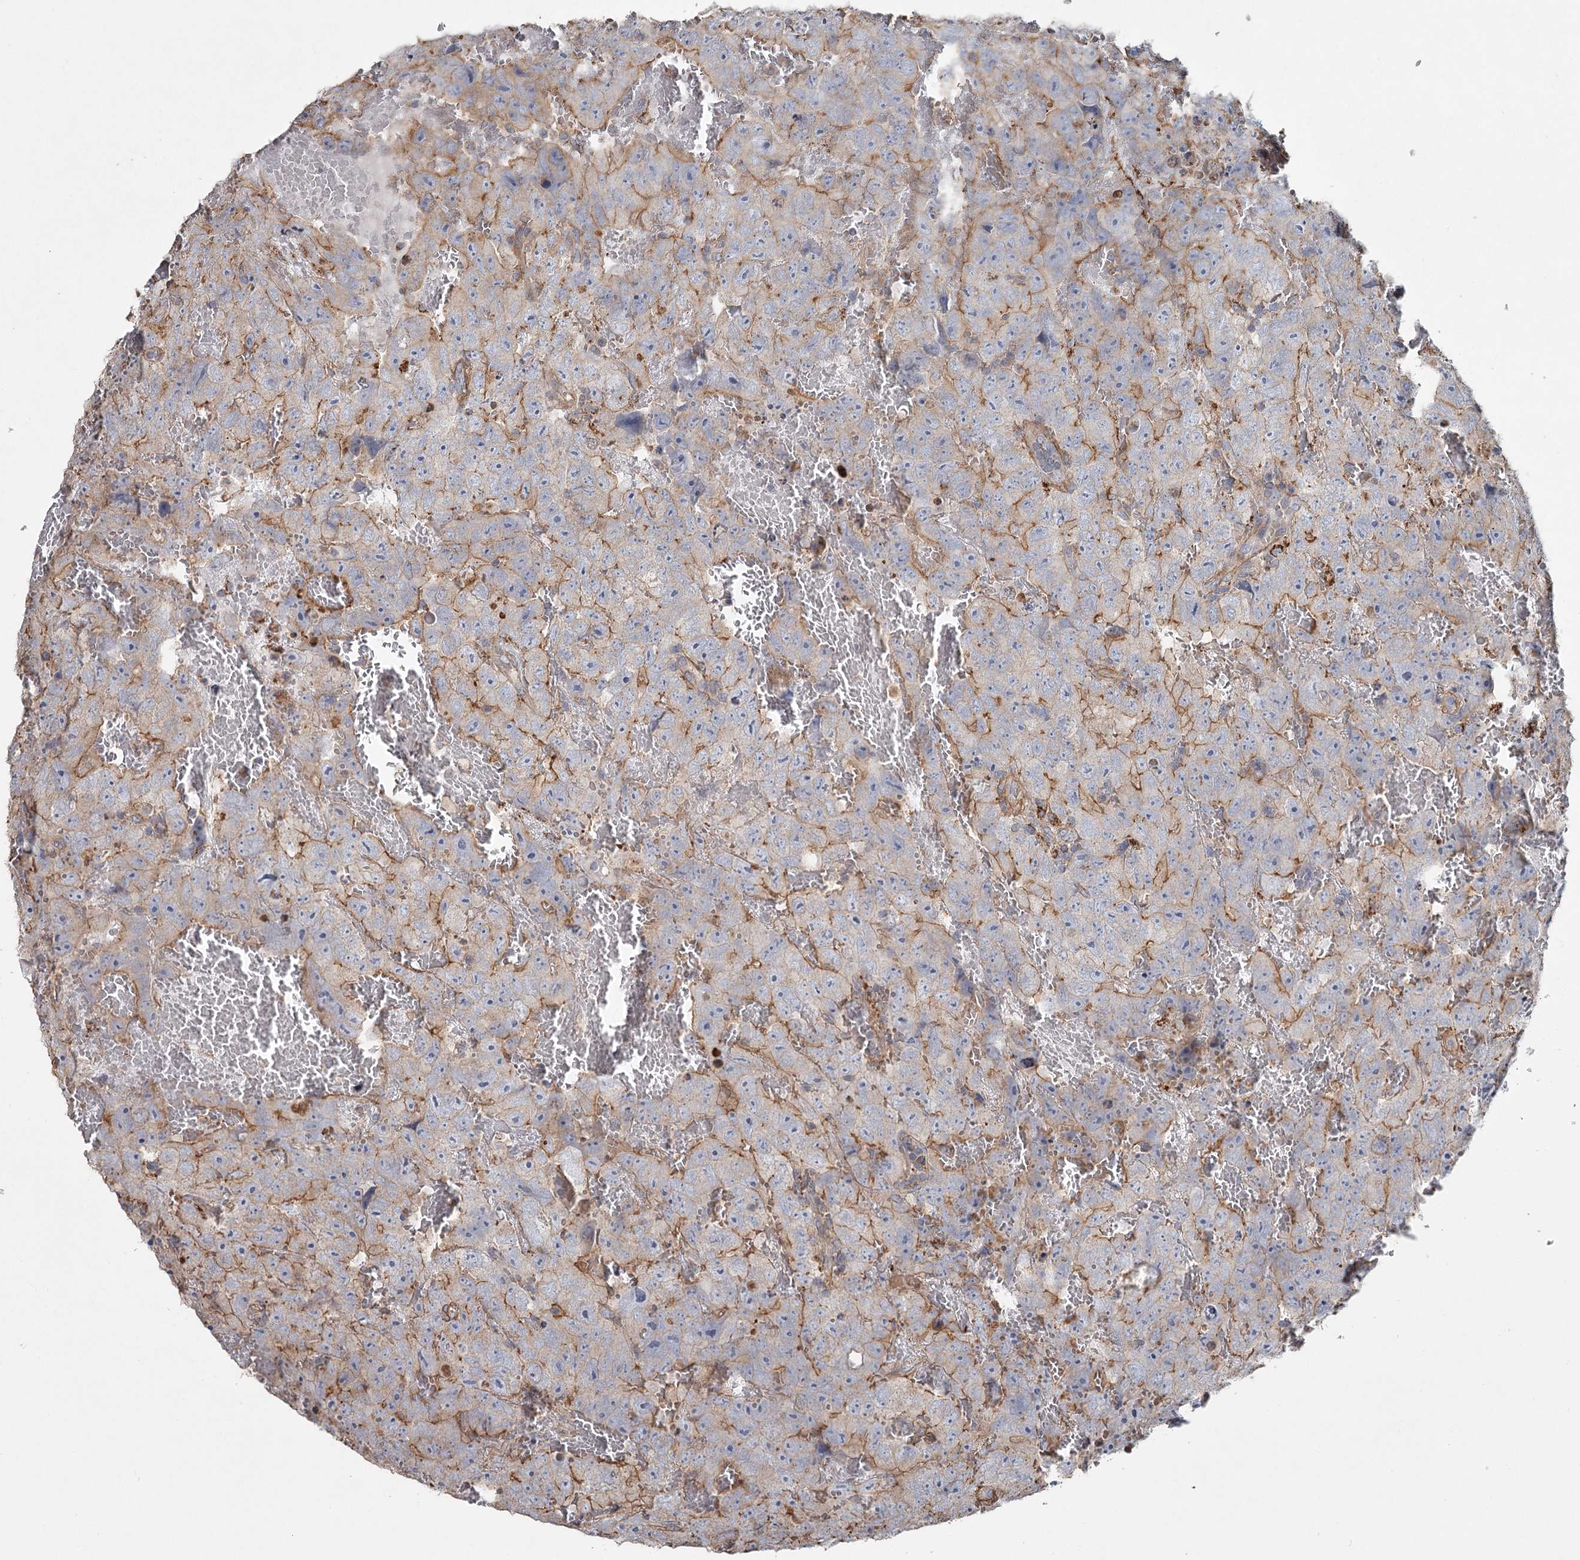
{"staining": {"intensity": "moderate", "quantity": "25%-75%", "location": "cytoplasmic/membranous"}, "tissue": "testis cancer", "cell_type": "Tumor cells", "image_type": "cancer", "snomed": [{"axis": "morphology", "description": "Carcinoma, Embryonal, NOS"}, {"axis": "topography", "description": "Testis"}], "caption": "Protein expression analysis of human testis embryonal carcinoma reveals moderate cytoplasmic/membranous staining in approximately 25%-75% of tumor cells.", "gene": "DHRS9", "patient": {"sex": "male", "age": 45}}